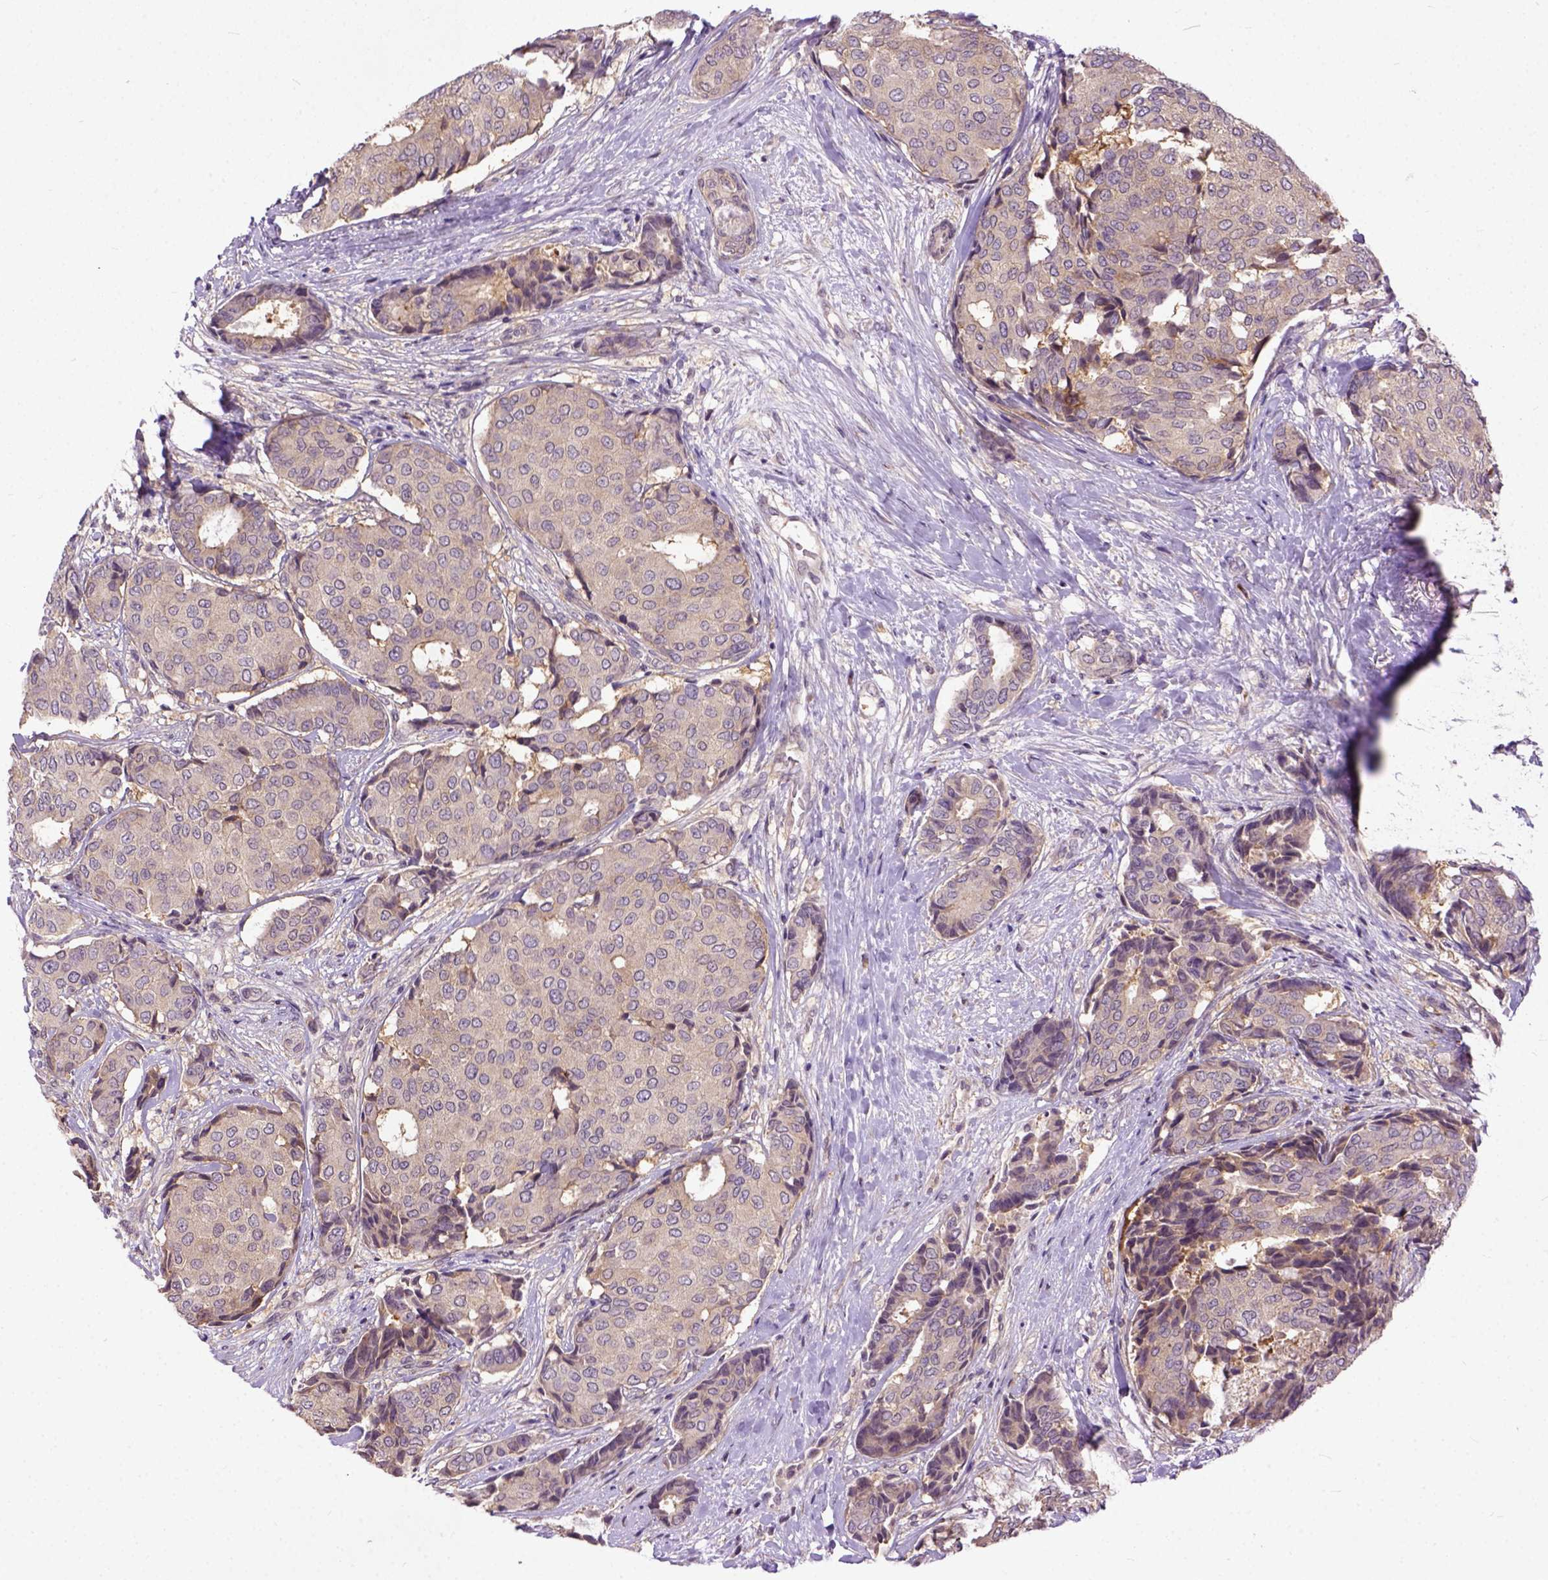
{"staining": {"intensity": "moderate", "quantity": "<25%", "location": "cytoplasmic/membranous"}, "tissue": "breast cancer", "cell_type": "Tumor cells", "image_type": "cancer", "snomed": [{"axis": "morphology", "description": "Duct carcinoma"}, {"axis": "topography", "description": "Breast"}], "caption": "Protein staining exhibits moderate cytoplasmic/membranous staining in approximately <25% of tumor cells in breast cancer. The staining was performed using DAB to visualize the protein expression in brown, while the nuclei were stained in blue with hematoxylin (Magnification: 20x).", "gene": "CPNE1", "patient": {"sex": "female", "age": 75}}